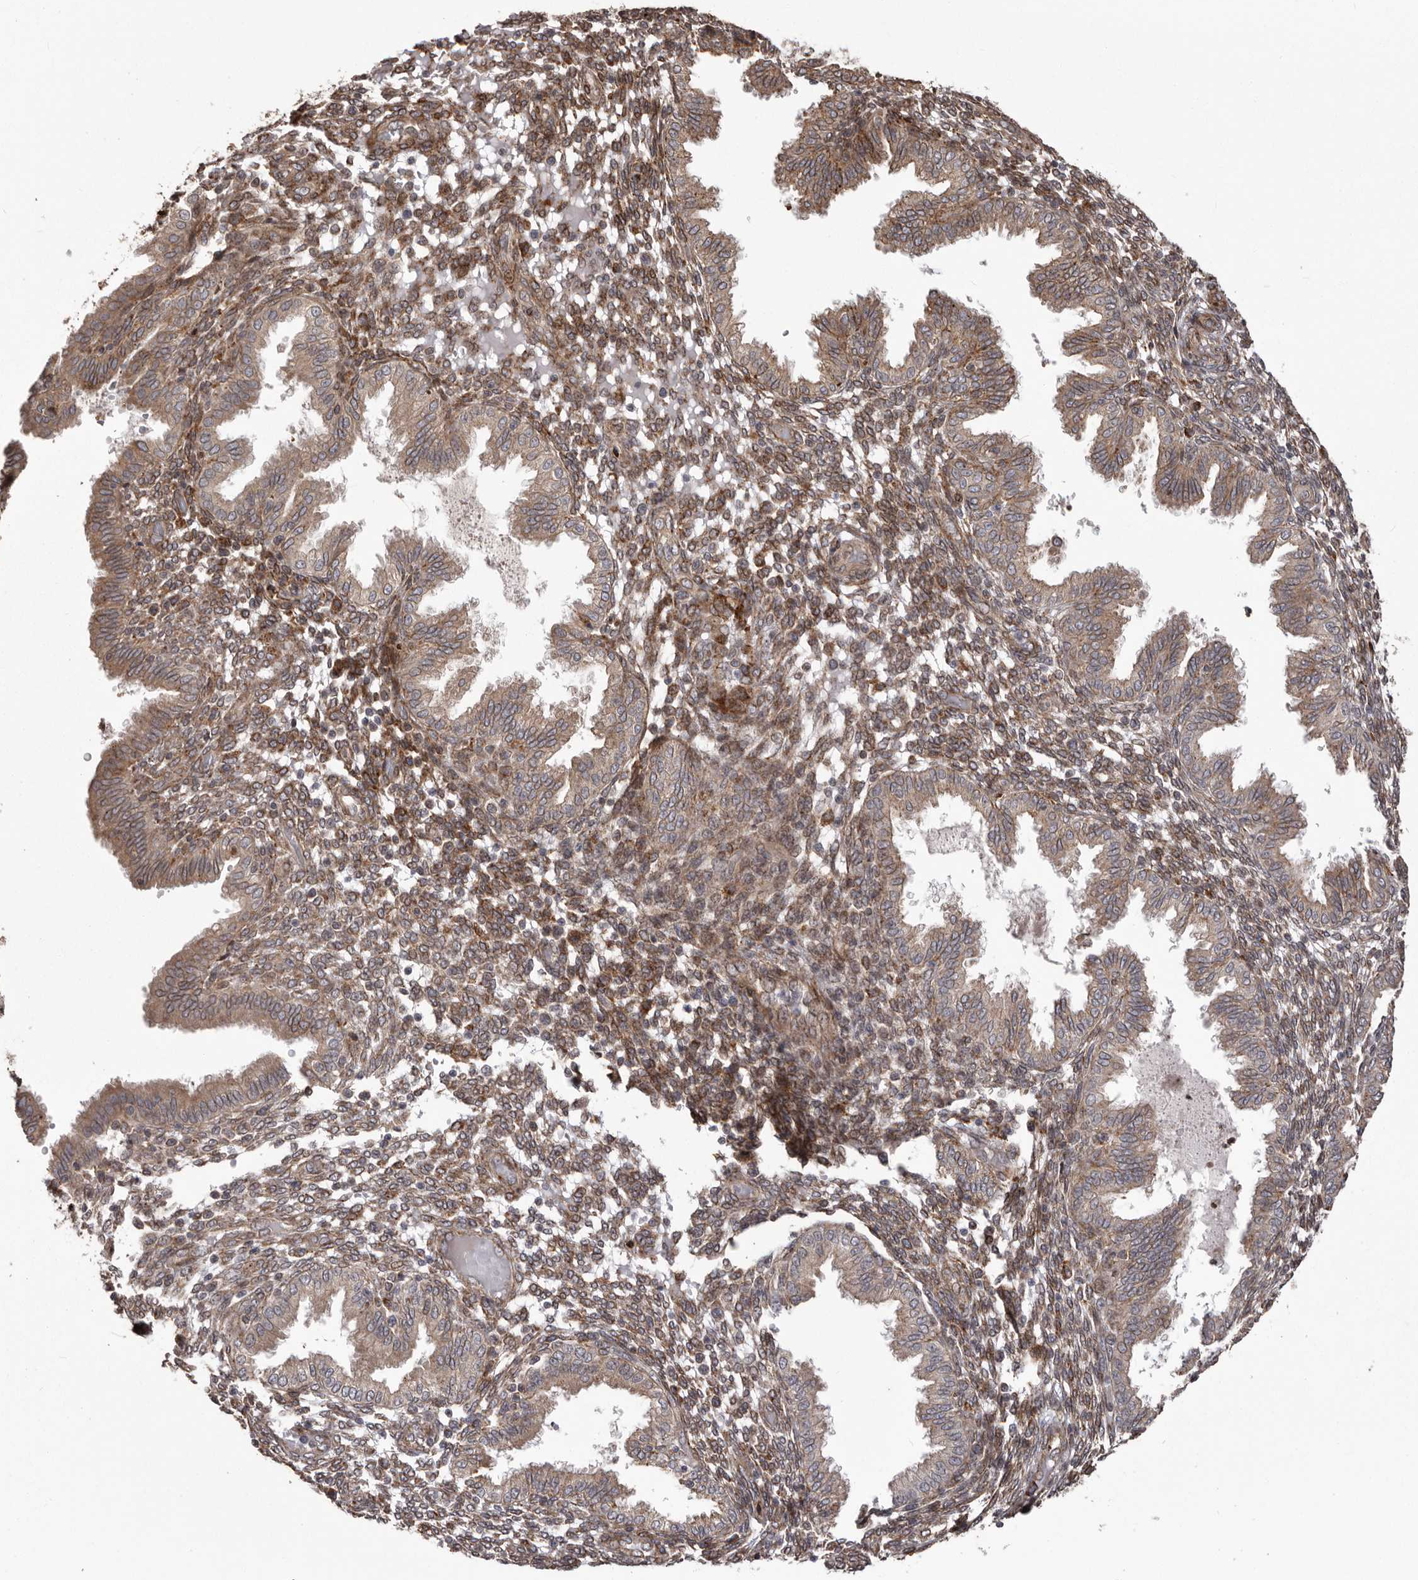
{"staining": {"intensity": "moderate", "quantity": ">75%", "location": "cytoplasmic/membranous"}, "tissue": "endometrium", "cell_type": "Cells in endometrial stroma", "image_type": "normal", "snomed": [{"axis": "morphology", "description": "Normal tissue, NOS"}, {"axis": "topography", "description": "Endometrium"}], "caption": "Immunohistochemical staining of unremarkable endometrium reveals moderate cytoplasmic/membranous protein expression in about >75% of cells in endometrial stroma.", "gene": "NUP43", "patient": {"sex": "female", "age": 33}}